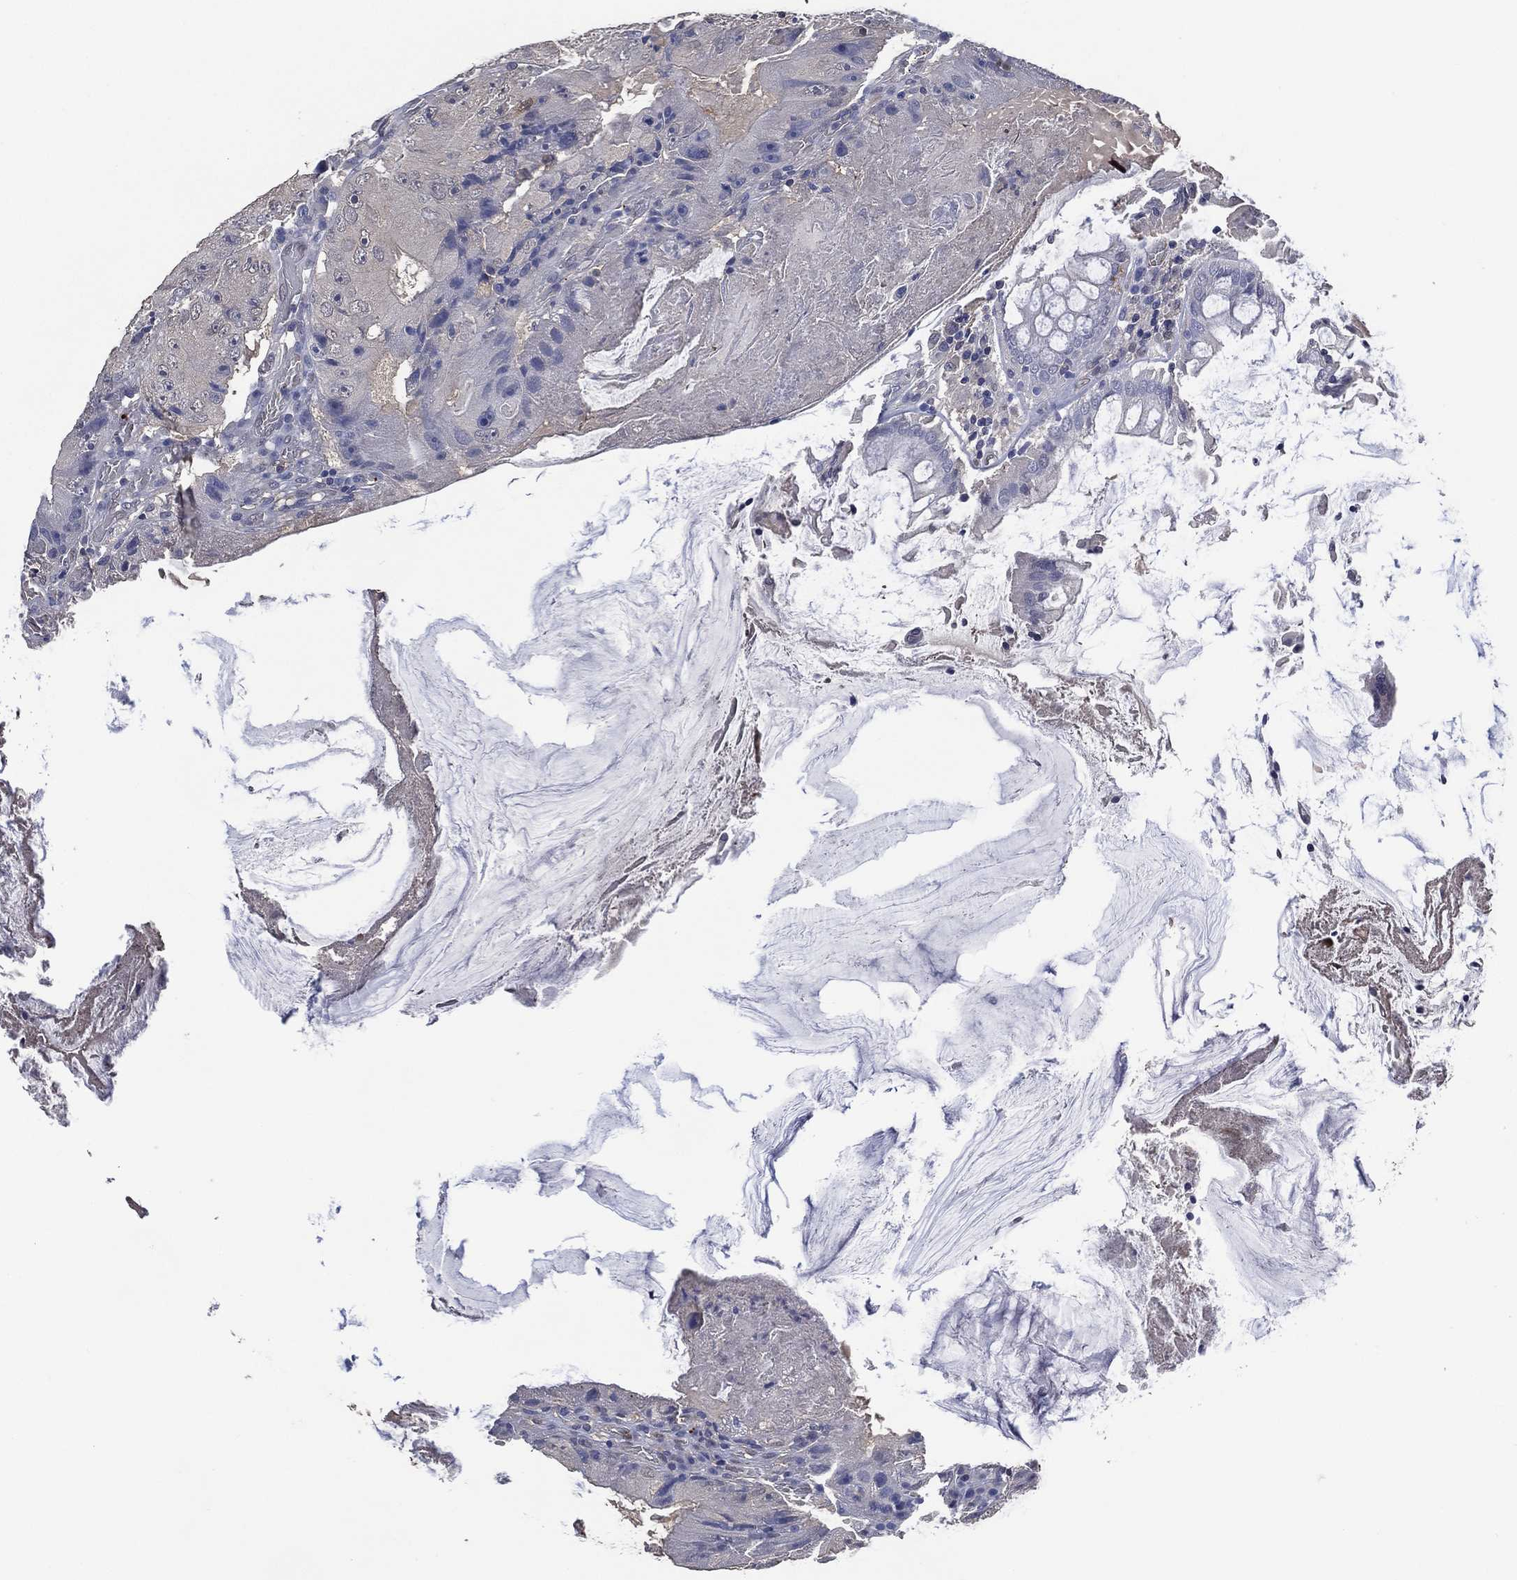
{"staining": {"intensity": "negative", "quantity": "none", "location": "none"}, "tissue": "colorectal cancer", "cell_type": "Tumor cells", "image_type": "cancer", "snomed": [{"axis": "morphology", "description": "Adenocarcinoma, NOS"}, {"axis": "topography", "description": "Colon"}], "caption": "The immunohistochemistry micrograph has no significant positivity in tumor cells of colorectal cancer tissue.", "gene": "AK1", "patient": {"sex": "female", "age": 86}}